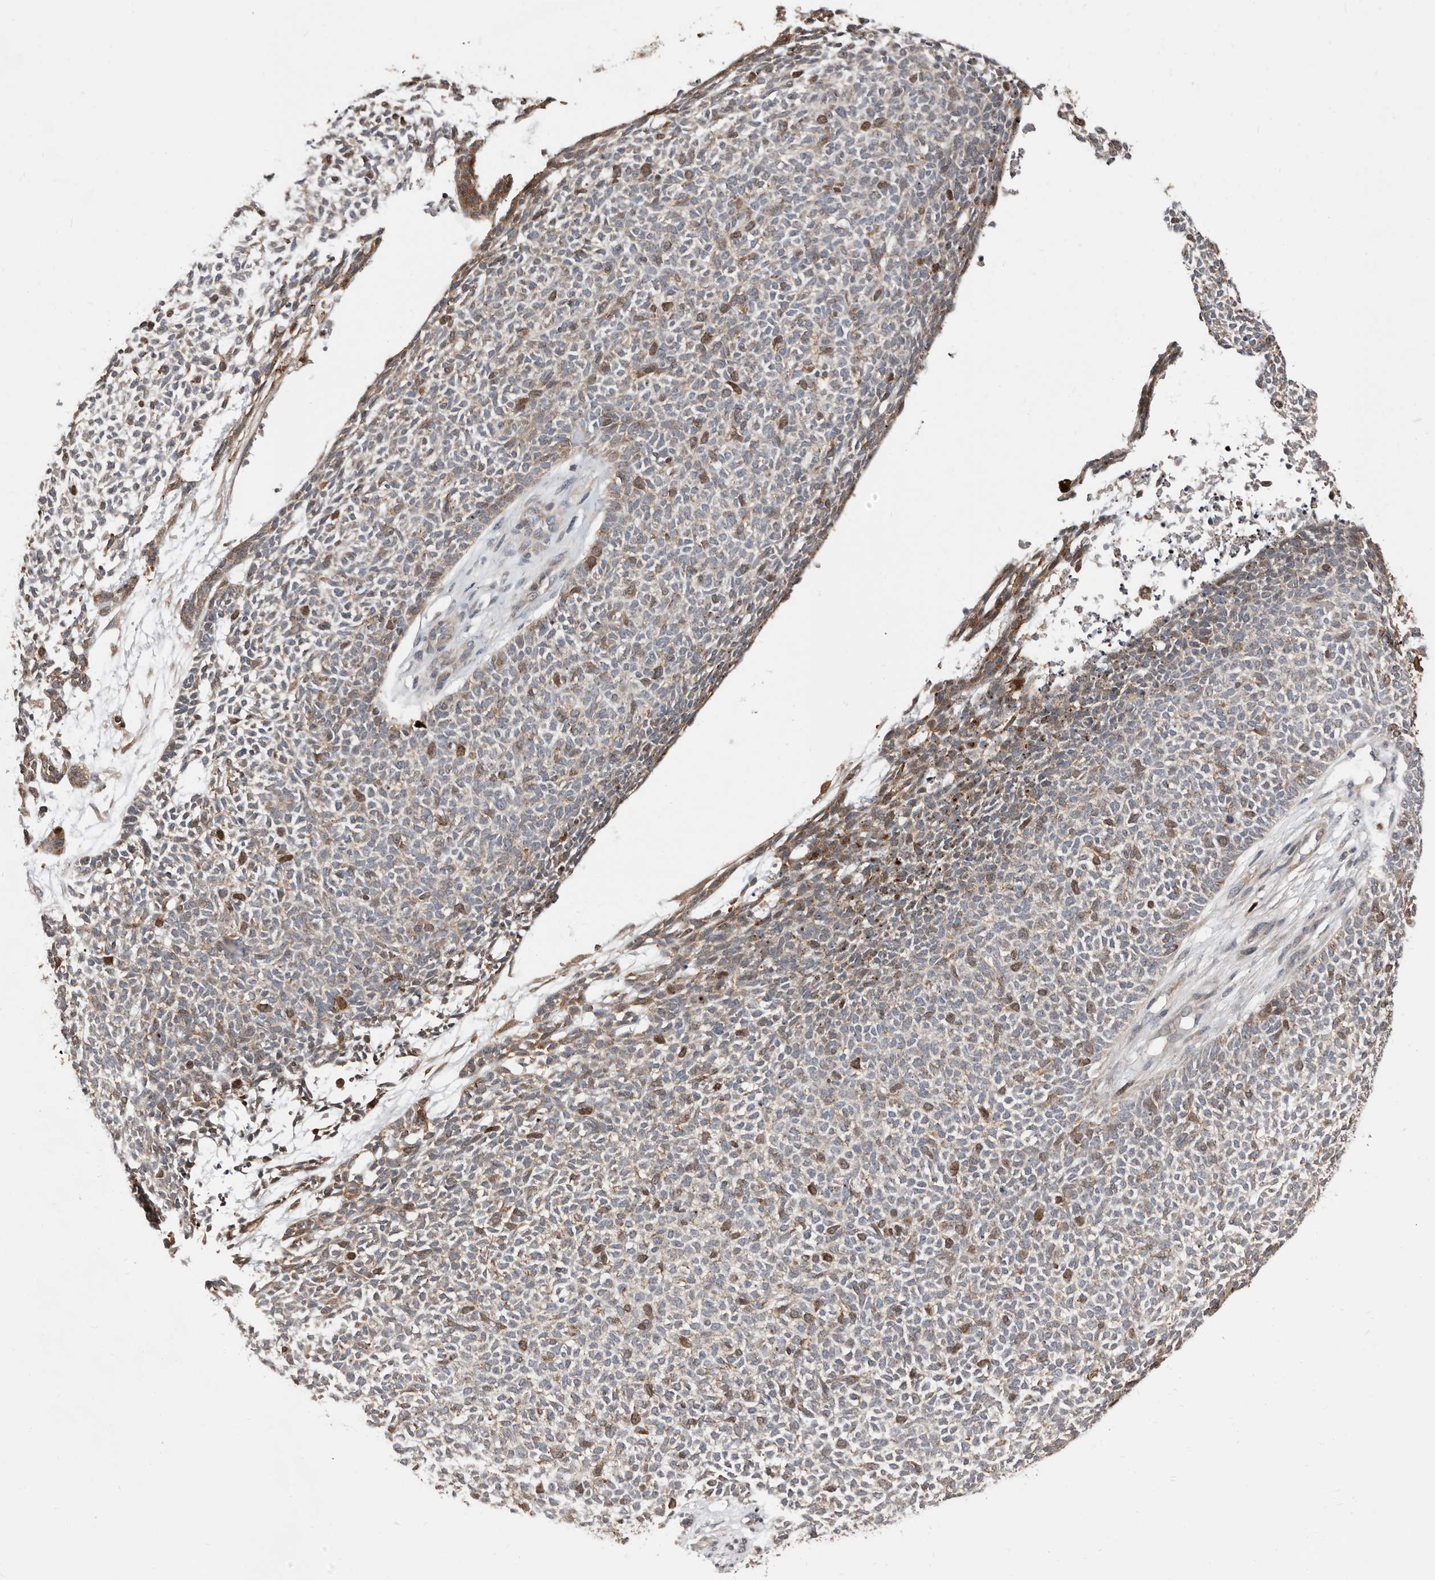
{"staining": {"intensity": "moderate", "quantity": "25%-75%", "location": "cytoplasmic/membranous,nuclear"}, "tissue": "skin cancer", "cell_type": "Tumor cells", "image_type": "cancer", "snomed": [{"axis": "morphology", "description": "Basal cell carcinoma"}, {"axis": "topography", "description": "Skin"}], "caption": "An immunohistochemistry (IHC) micrograph of tumor tissue is shown. Protein staining in brown shows moderate cytoplasmic/membranous and nuclear positivity in skin basal cell carcinoma within tumor cells.", "gene": "SMYD4", "patient": {"sex": "female", "age": 84}}